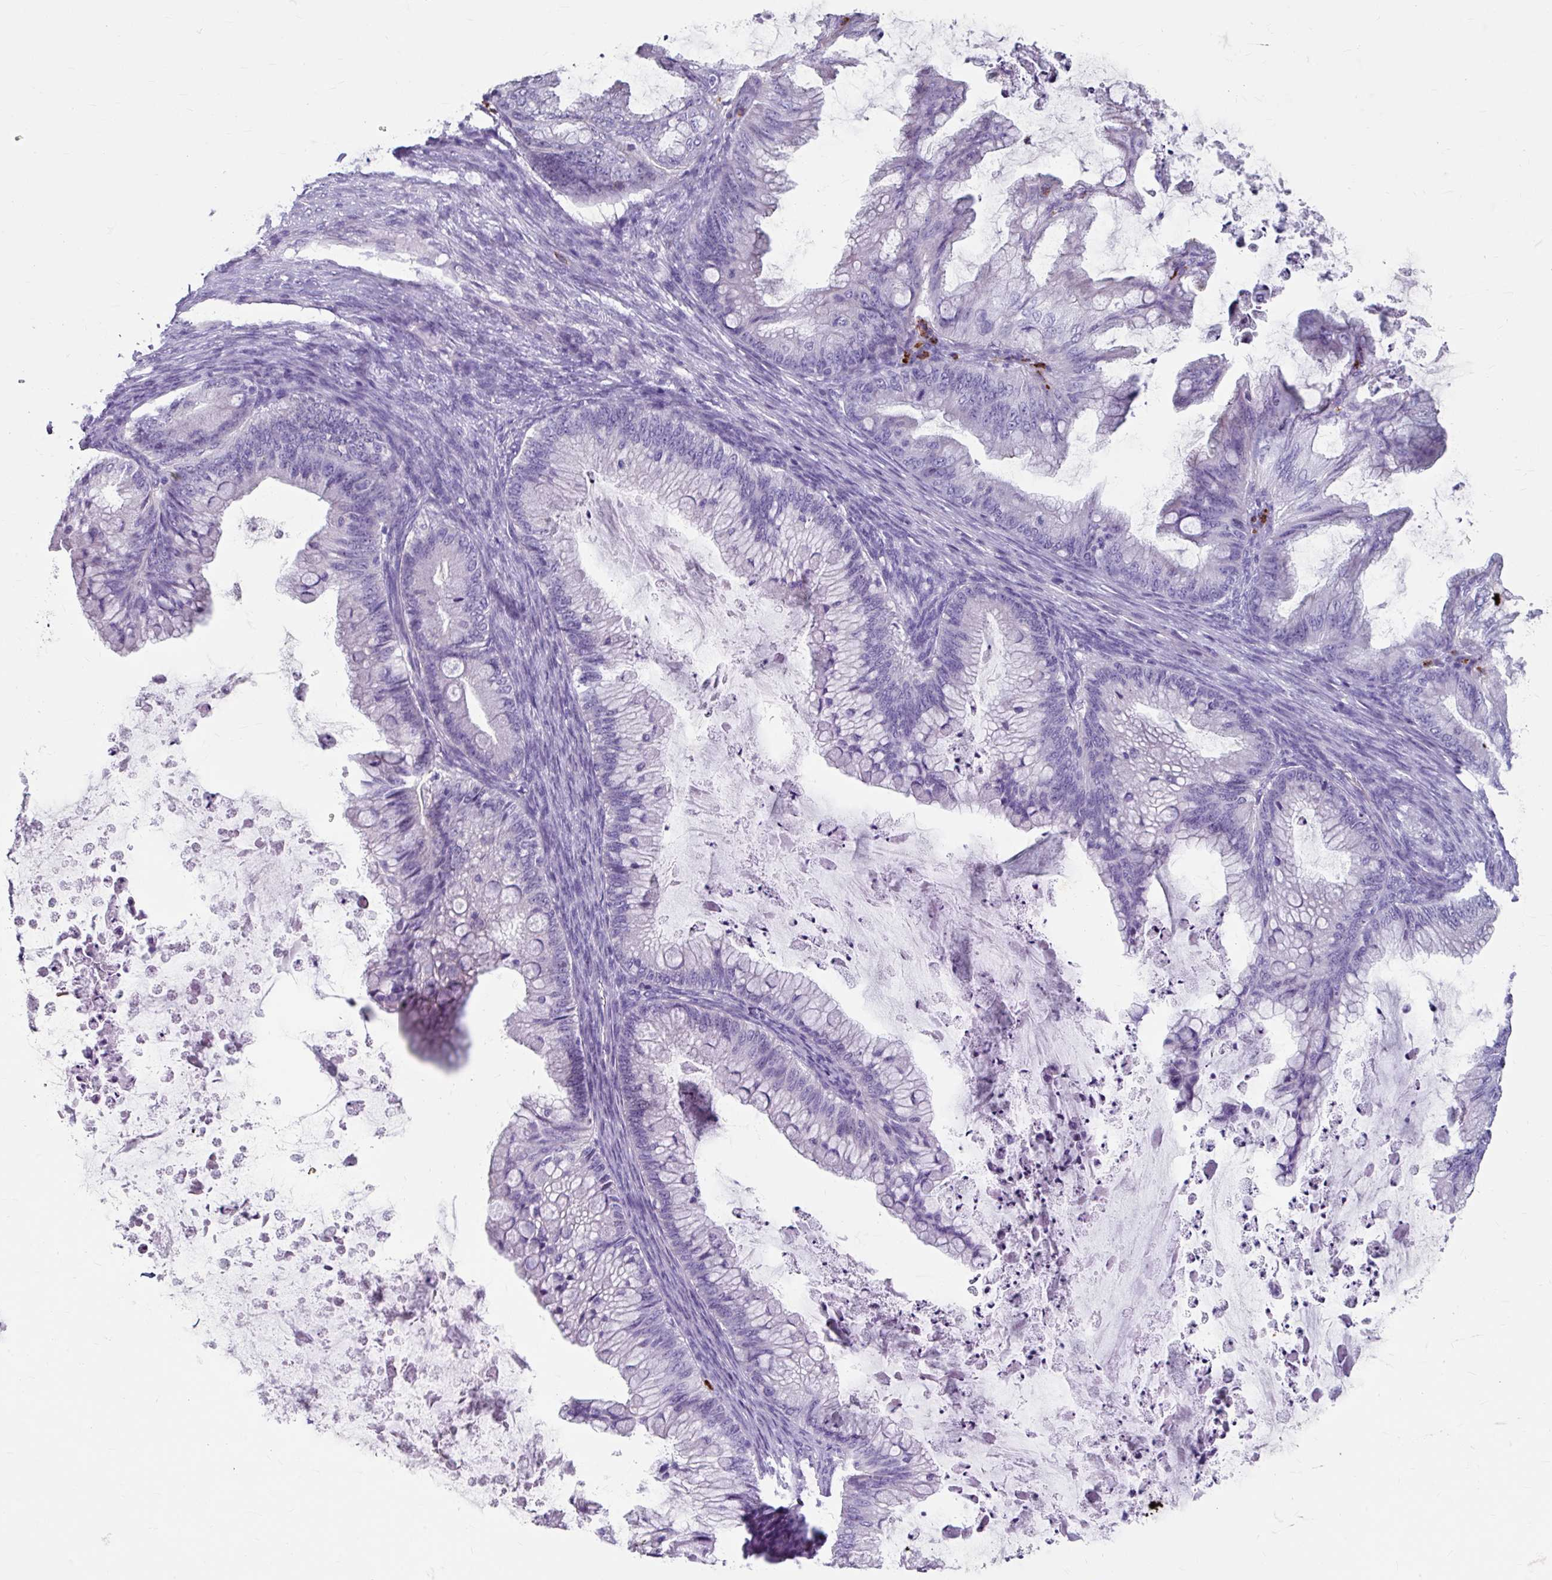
{"staining": {"intensity": "negative", "quantity": "none", "location": "none"}, "tissue": "ovarian cancer", "cell_type": "Tumor cells", "image_type": "cancer", "snomed": [{"axis": "morphology", "description": "Cystadenocarcinoma, mucinous, NOS"}, {"axis": "topography", "description": "Ovary"}], "caption": "Immunohistochemical staining of ovarian mucinous cystadenocarcinoma exhibits no significant expression in tumor cells.", "gene": "ANKRD1", "patient": {"sex": "female", "age": 35}}